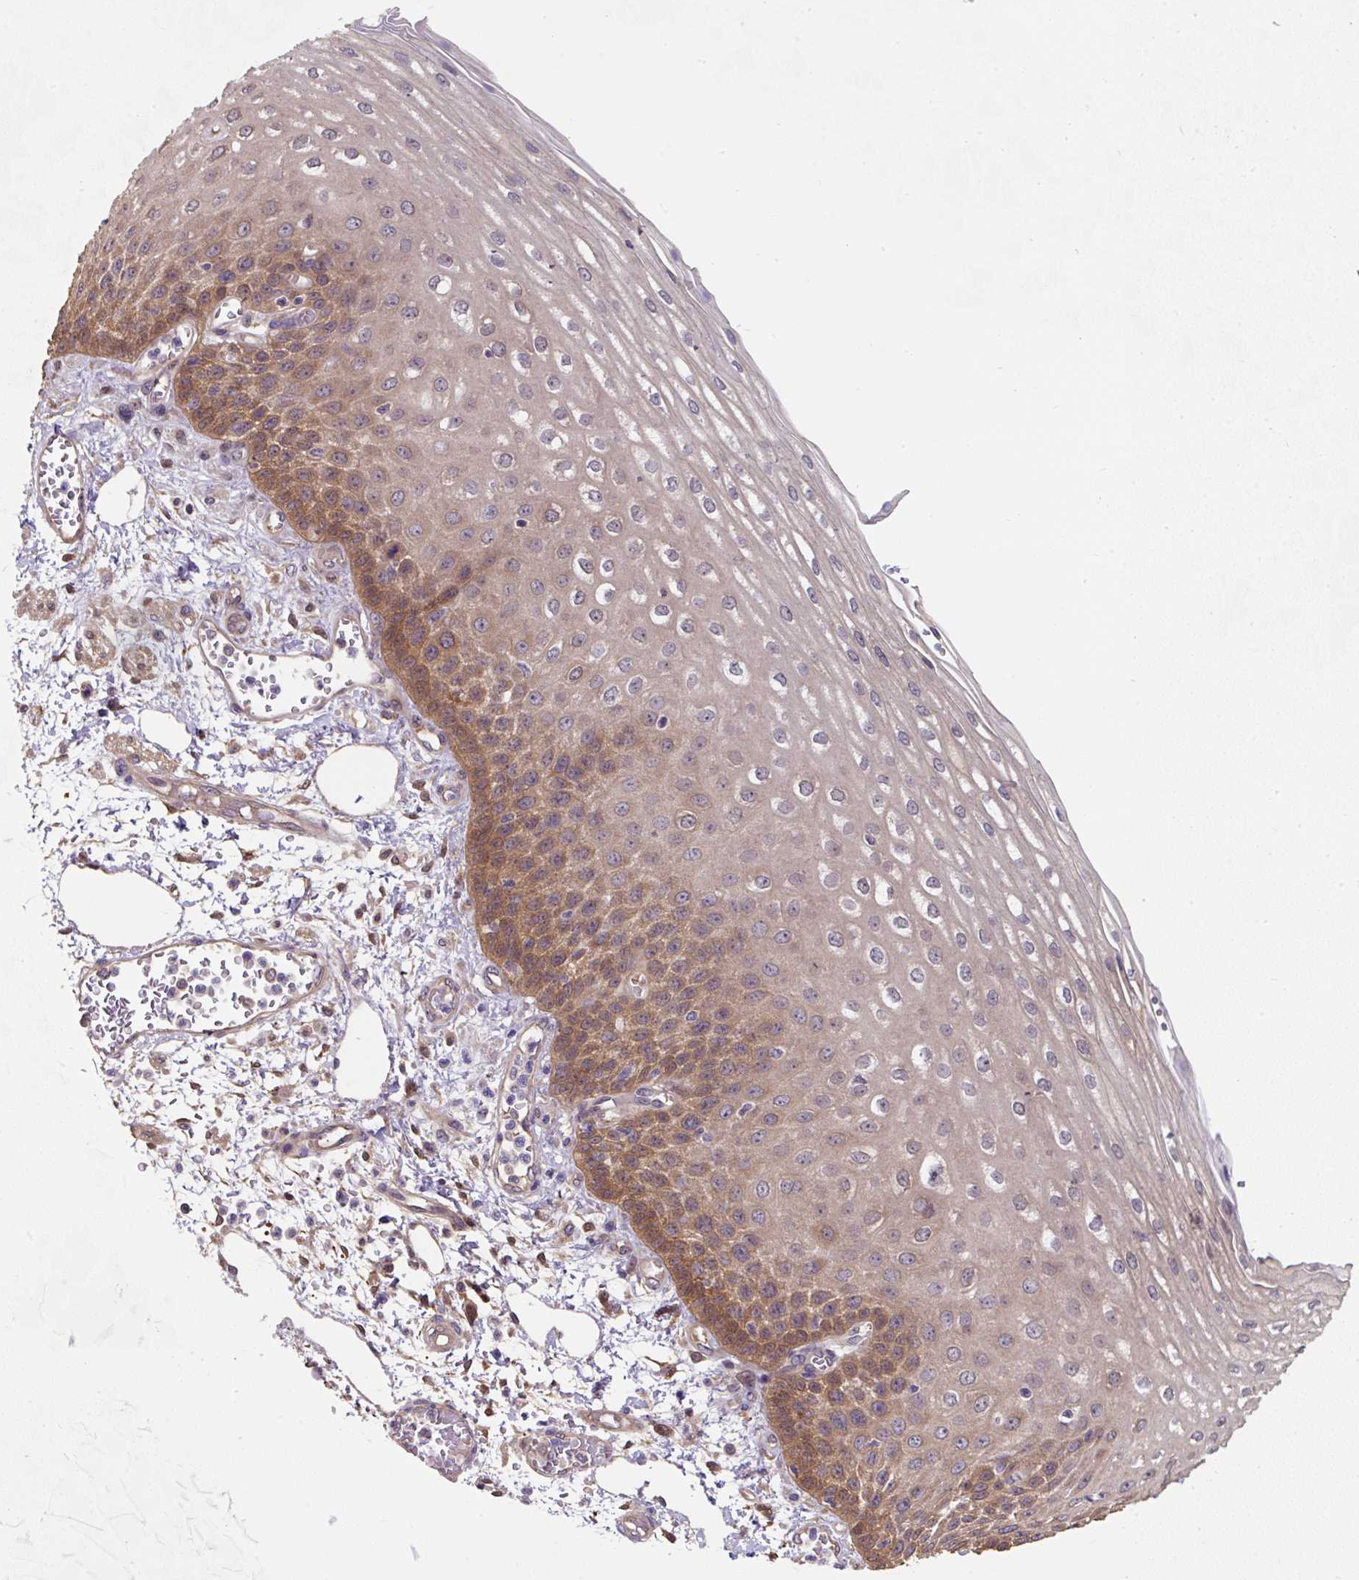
{"staining": {"intensity": "moderate", "quantity": "25%-75%", "location": "cytoplasmic/membranous"}, "tissue": "esophagus", "cell_type": "Squamous epithelial cells", "image_type": "normal", "snomed": [{"axis": "morphology", "description": "Normal tissue, NOS"}, {"axis": "morphology", "description": "Adenocarcinoma, NOS"}, {"axis": "topography", "description": "Esophagus"}], "caption": "High-magnification brightfield microscopy of benign esophagus stained with DAB (brown) and counterstained with hematoxylin (blue). squamous epithelial cells exhibit moderate cytoplasmic/membranous expression is seen in approximately25%-75% of cells. The staining was performed using DAB (3,3'-diaminobenzidine), with brown indicating positive protein expression. Nuclei are stained blue with hematoxylin.", "gene": "ST13", "patient": {"sex": "male", "age": 81}}